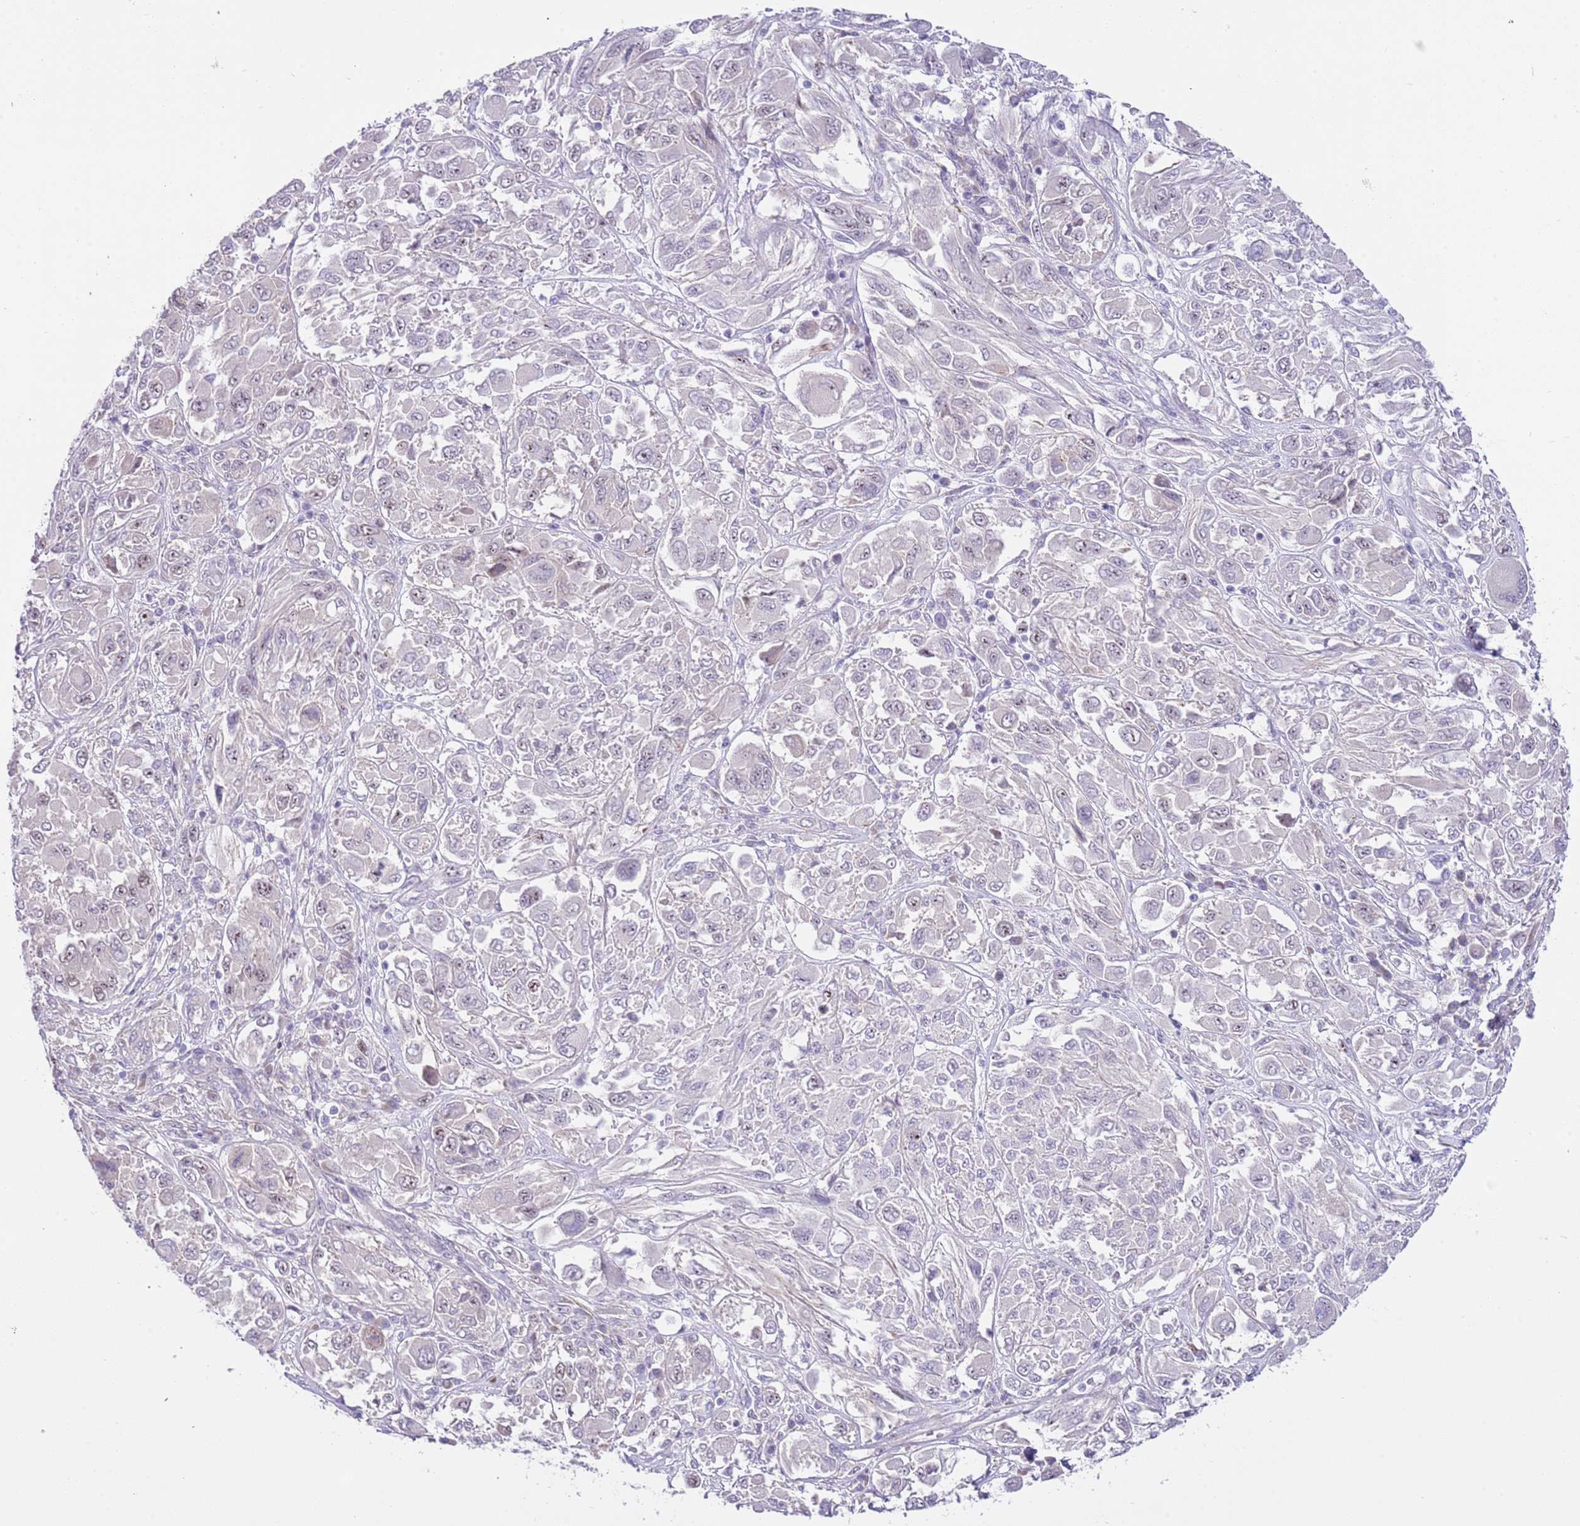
{"staining": {"intensity": "negative", "quantity": "none", "location": "none"}, "tissue": "melanoma", "cell_type": "Tumor cells", "image_type": "cancer", "snomed": [{"axis": "morphology", "description": "Malignant melanoma, NOS"}, {"axis": "topography", "description": "Skin"}], "caption": "Image shows no significant protein staining in tumor cells of malignant melanoma.", "gene": "FBRSL1", "patient": {"sex": "female", "age": 91}}